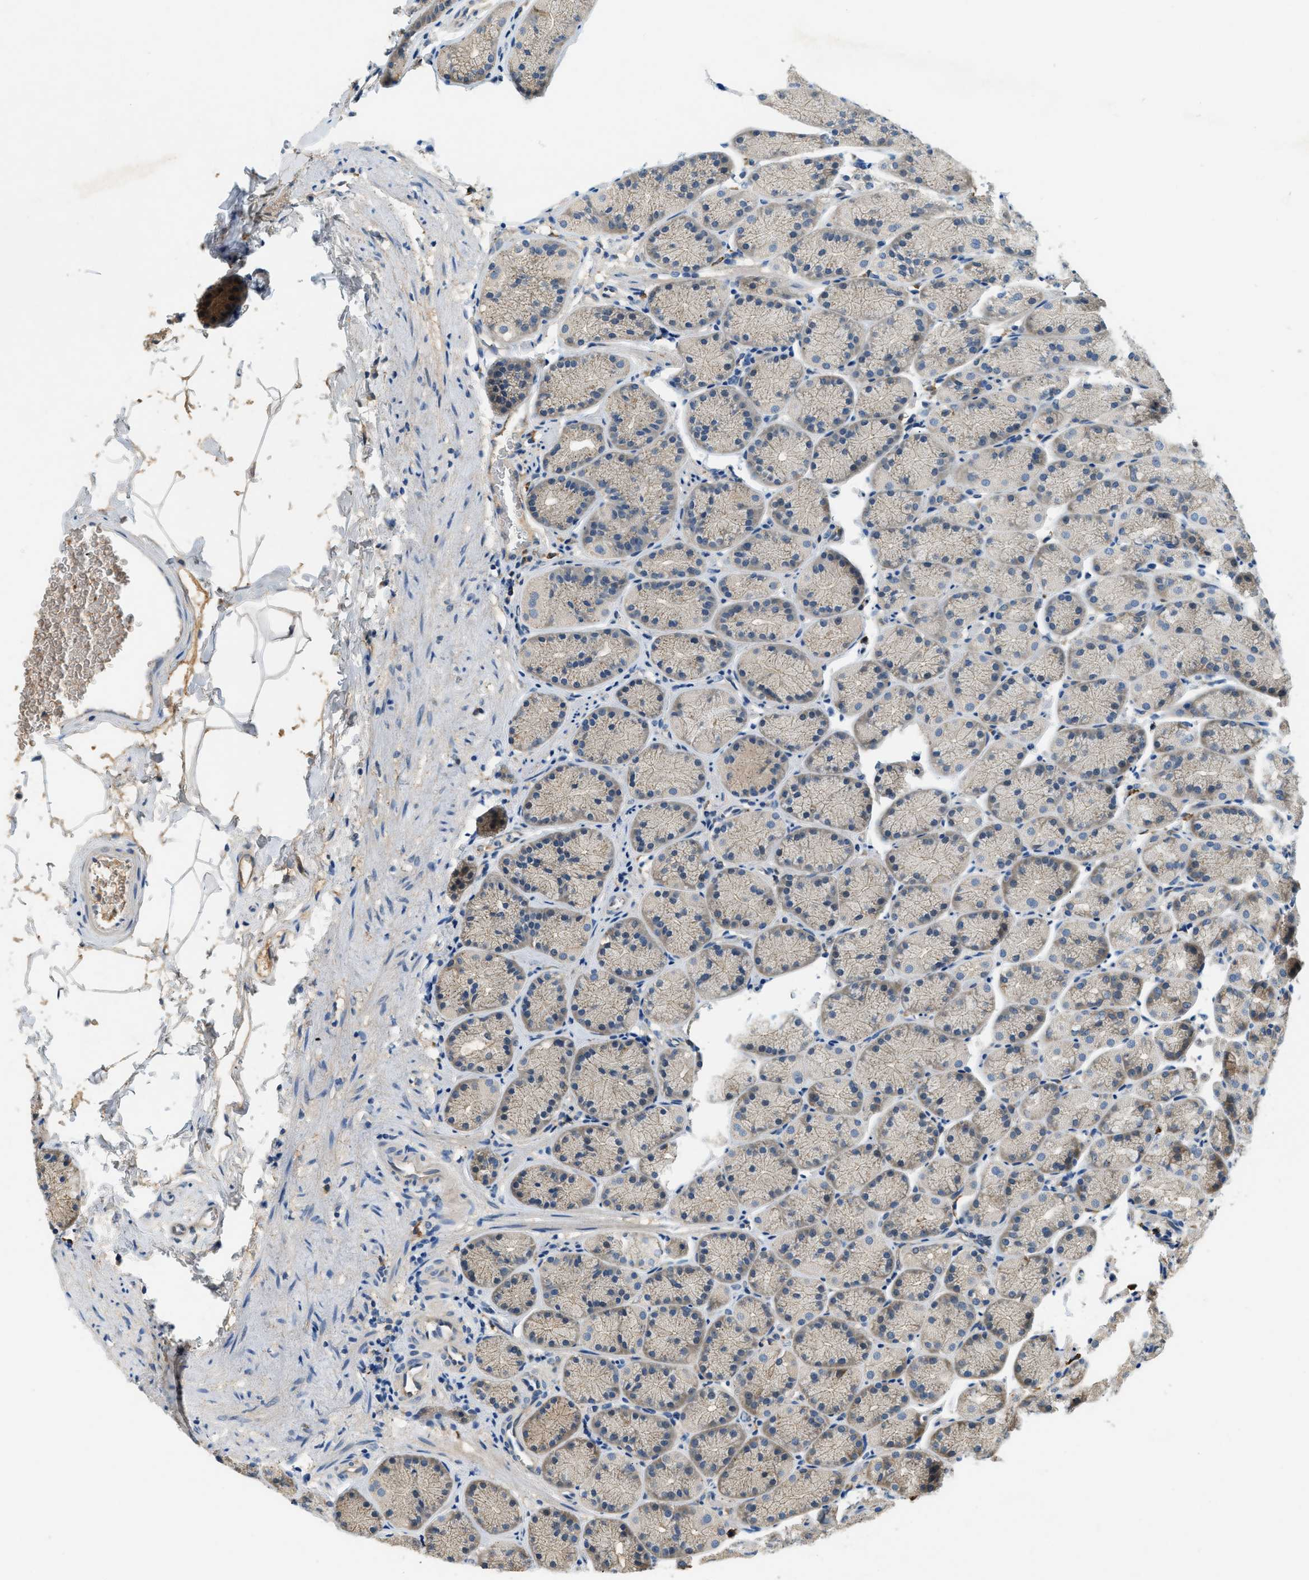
{"staining": {"intensity": "moderate", "quantity": "<25%", "location": "cytoplasmic/membranous"}, "tissue": "stomach", "cell_type": "Glandular cells", "image_type": "normal", "snomed": [{"axis": "morphology", "description": "Normal tissue, NOS"}, {"axis": "topography", "description": "Stomach"}], "caption": "Approximately <25% of glandular cells in normal human stomach demonstrate moderate cytoplasmic/membranous protein staining as visualized by brown immunohistochemical staining.", "gene": "CFLAR", "patient": {"sex": "male", "age": 42}}